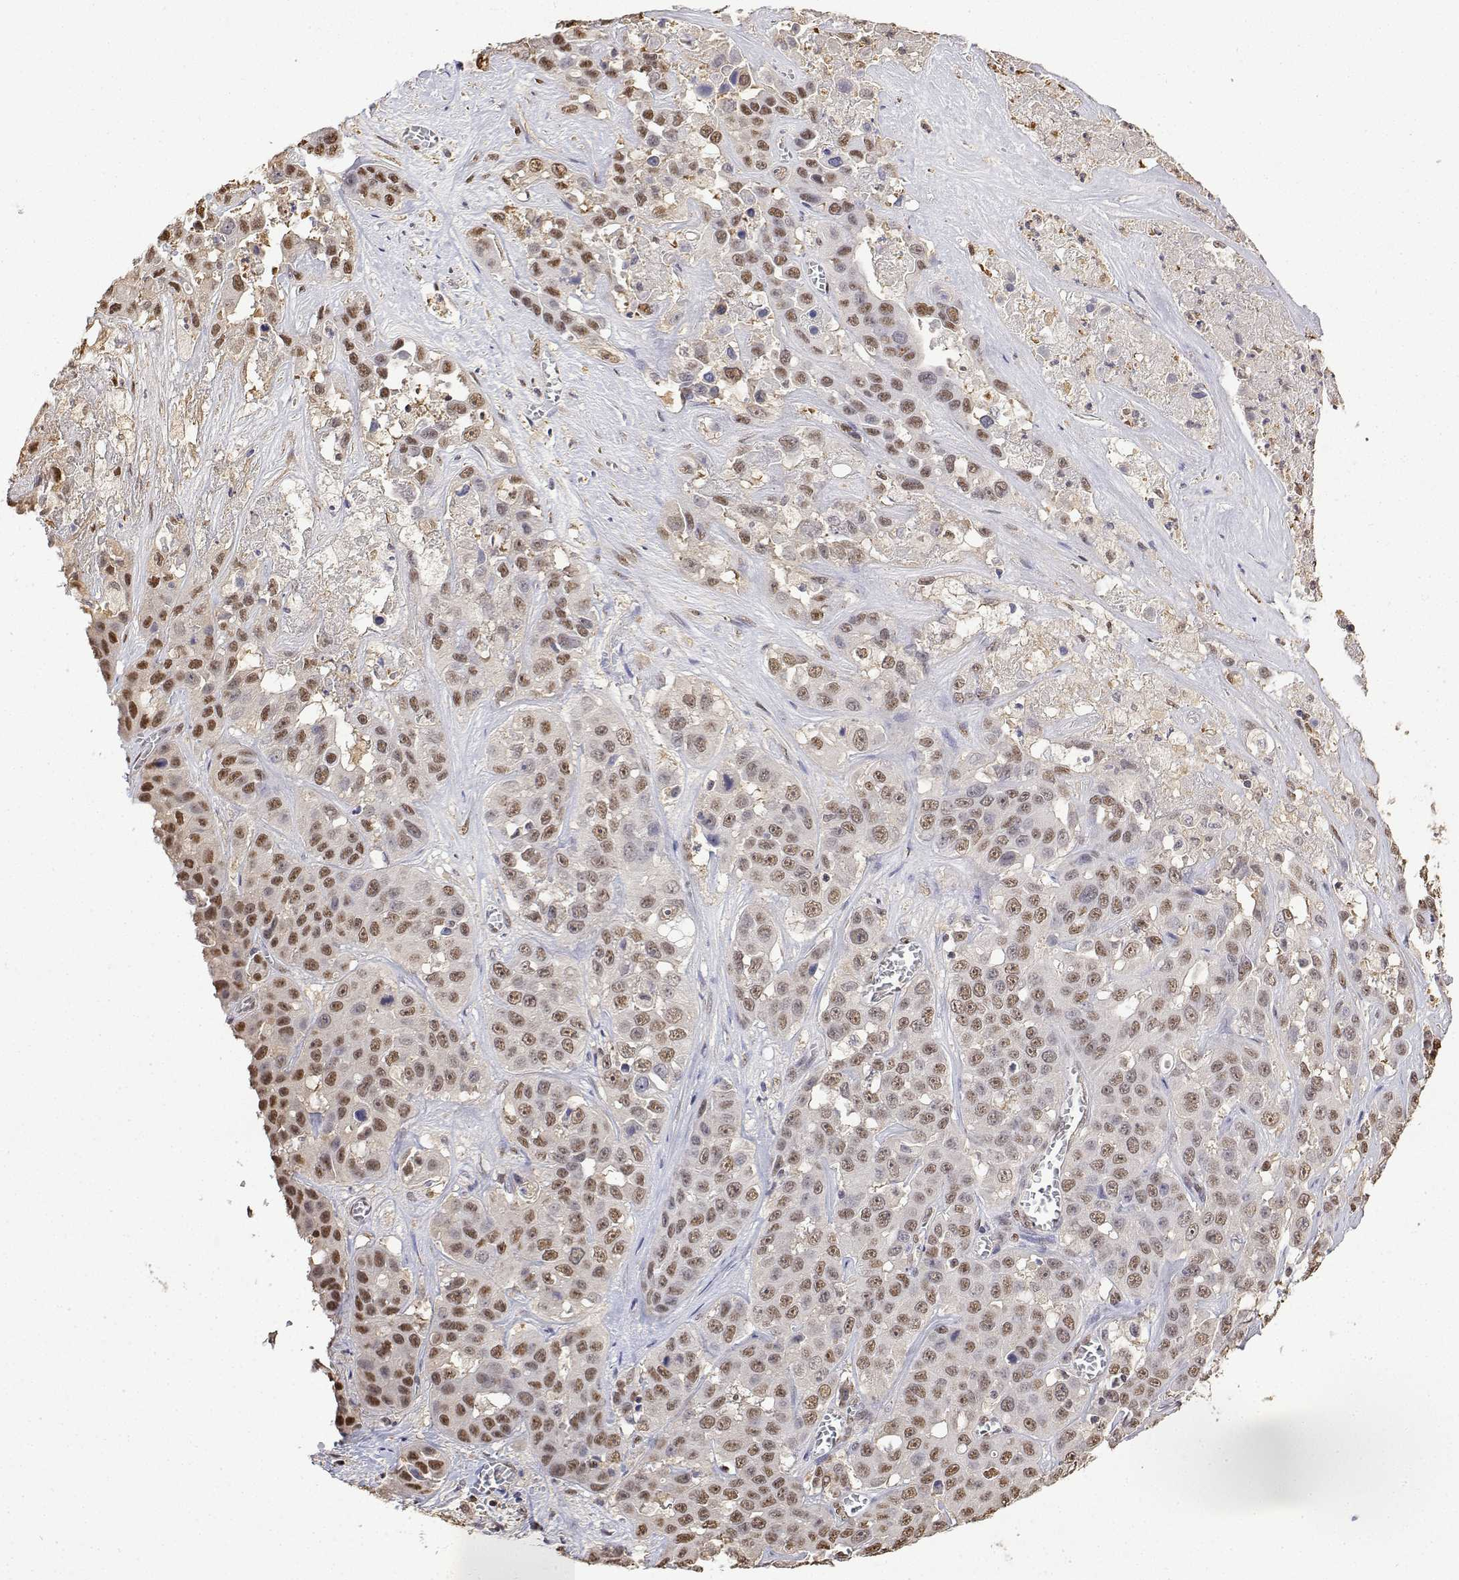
{"staining": {"intensity": "moderate", "quantity": ">75%", "location": "nuclear"}, "tissue": "liver cancer", "cell_type": "Tumor cells", "image_type": "cancer", "snomed": [{"axis": "morphology", "description": "Cholangiocarcinoma"}, {"axis": "topography", "description": "Liver"}], "caption": "Protein expression analysis of human liver cancer (cholangiocarcinoma) reveals moderate nuclear expression in about >75% of tumor cells. The staining was performed using DAB to visualize the protein expression in brown, while the nuclei were stained in blue with hematoxylin (Magnification: 20x).", "gene": "TPI1", "patient": {"sex": "female", "age": 52}}